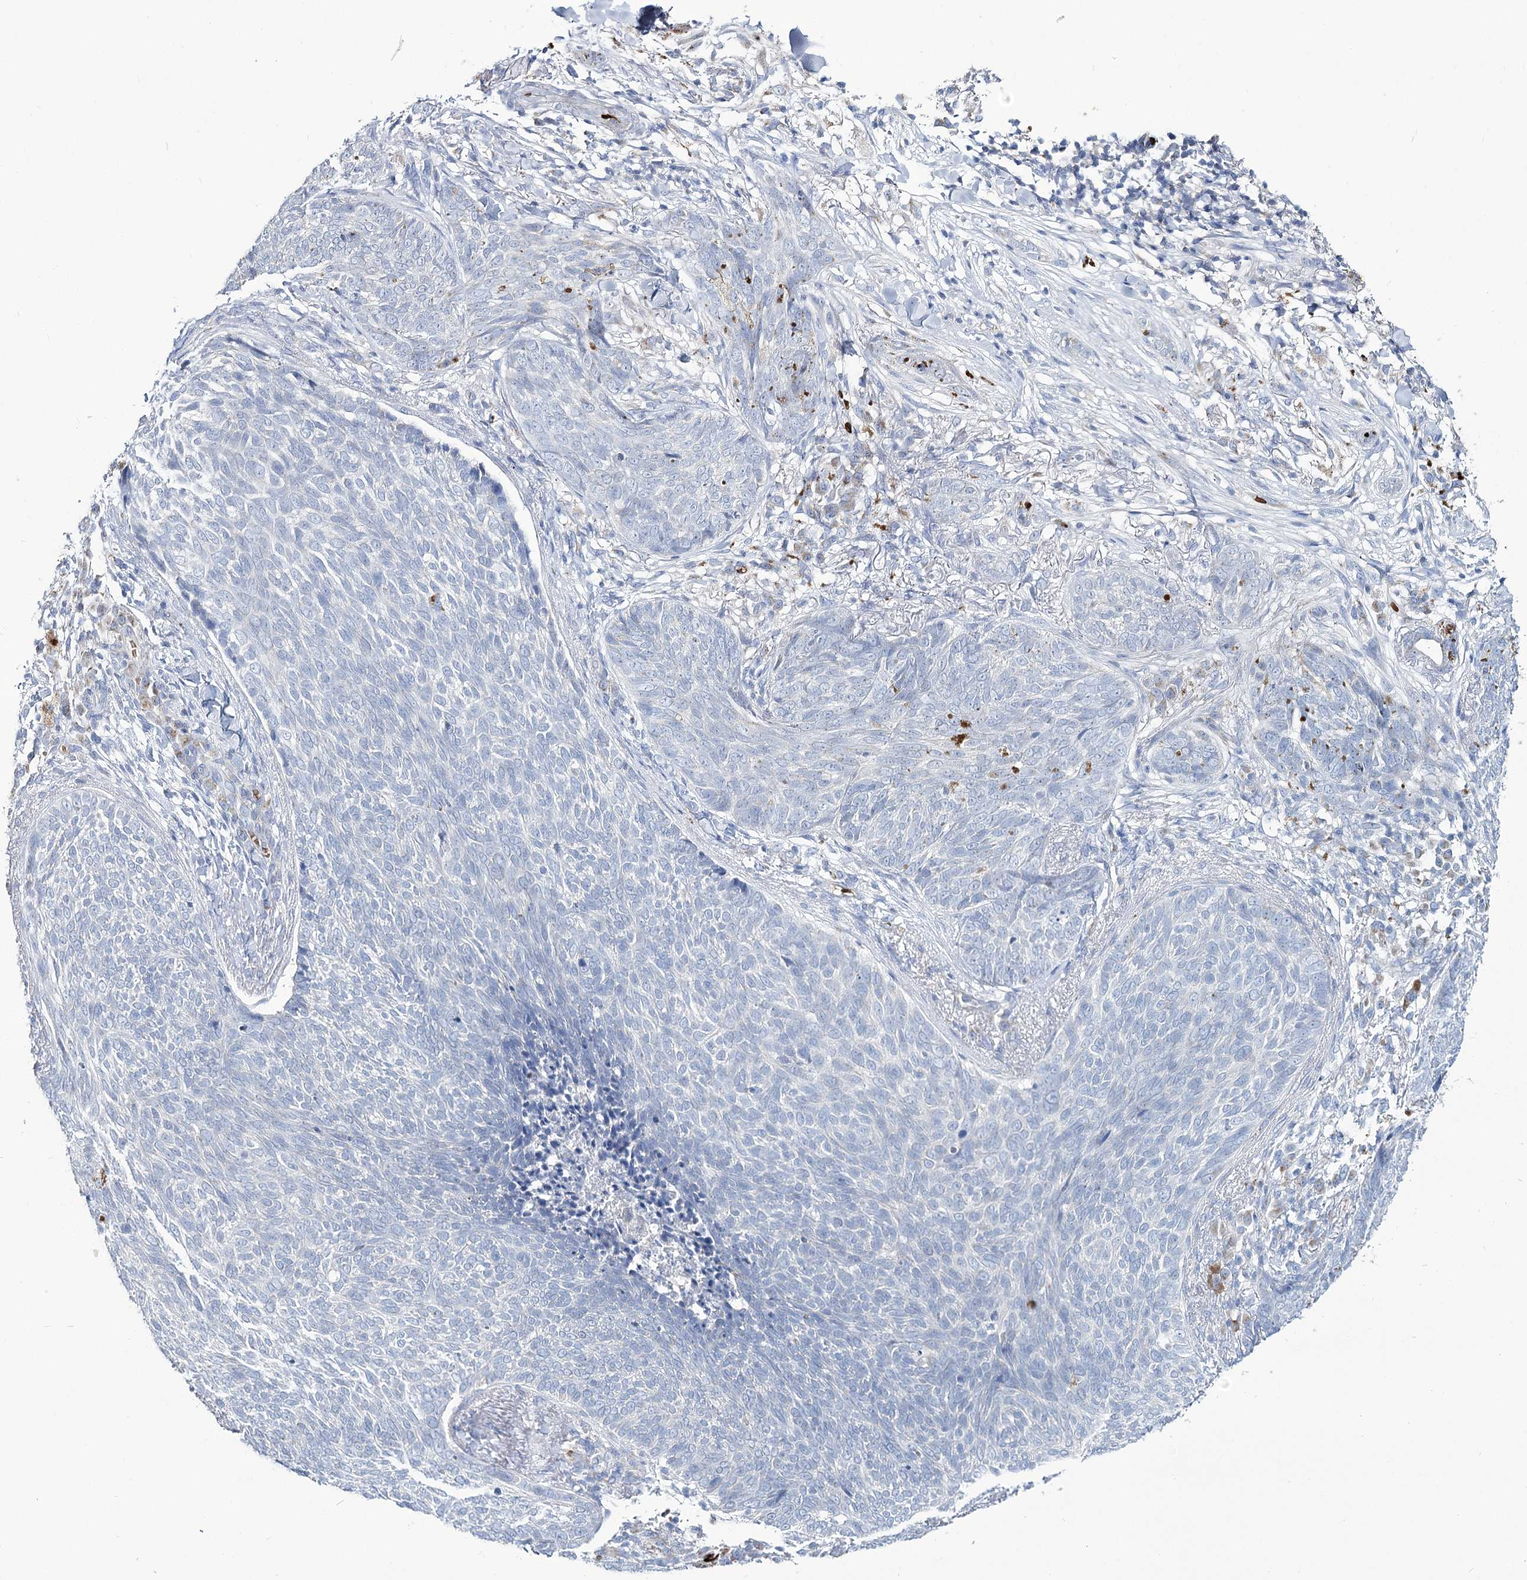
{"staining": {"intensity": "negative", "quantity": "none", "location": "none"}, "tissue": "skin cancer", "cell_type": "Tumor cells", "image_type": "cancer", "snomed": [{"axis": "morphology", "description": "Basal cell carcinoma"}, {"axis": "topography", "description": "Skin"}], "caption": "Immunohistochemistry image of neoplastic tissue: skin cancer stained with DAB (3,3'-diaminobenzidine) displays no significant protein positivity in tumor cells.", "gene": "GBF1", "patient": {"sex": "male", "age": 85}}